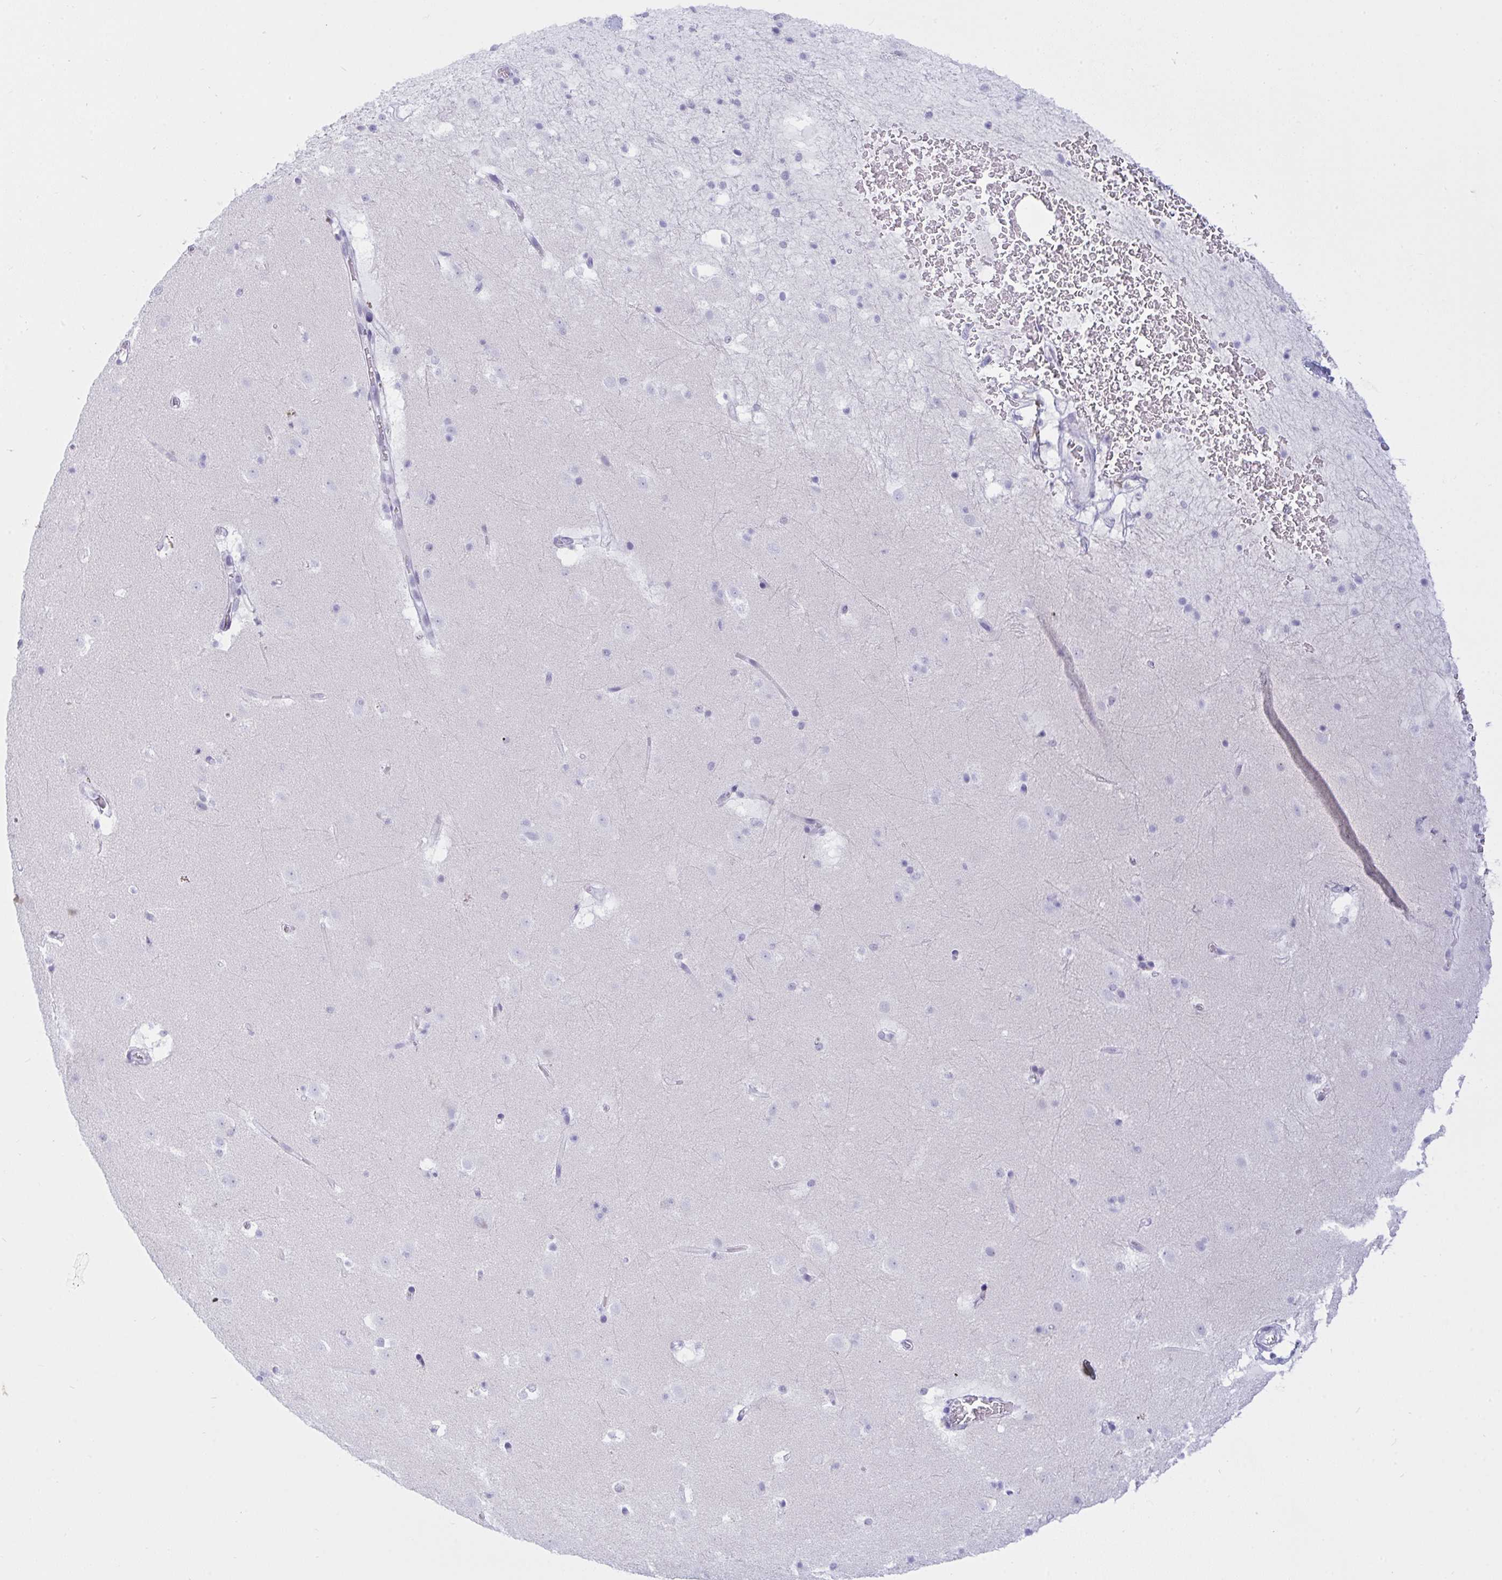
{"staining": {"intensity": "negative", "quantity": "none", "location": "none"}, "tissue": "caudate", "cell_type": "Glial cells", "image_type": "normal", "snomed": [{"axis": "morphology", "description": "Normal tissue, NOS"}, {"axis": "topography", "description": "Lateral ventricle wall"}], "caption": "Immunohistochemistry image of unremarkable caudate stained for a protein (brown), which shows no expression in glial cells.", "gene": "ELN", "patient": {"sex": "male", "age": 37}}